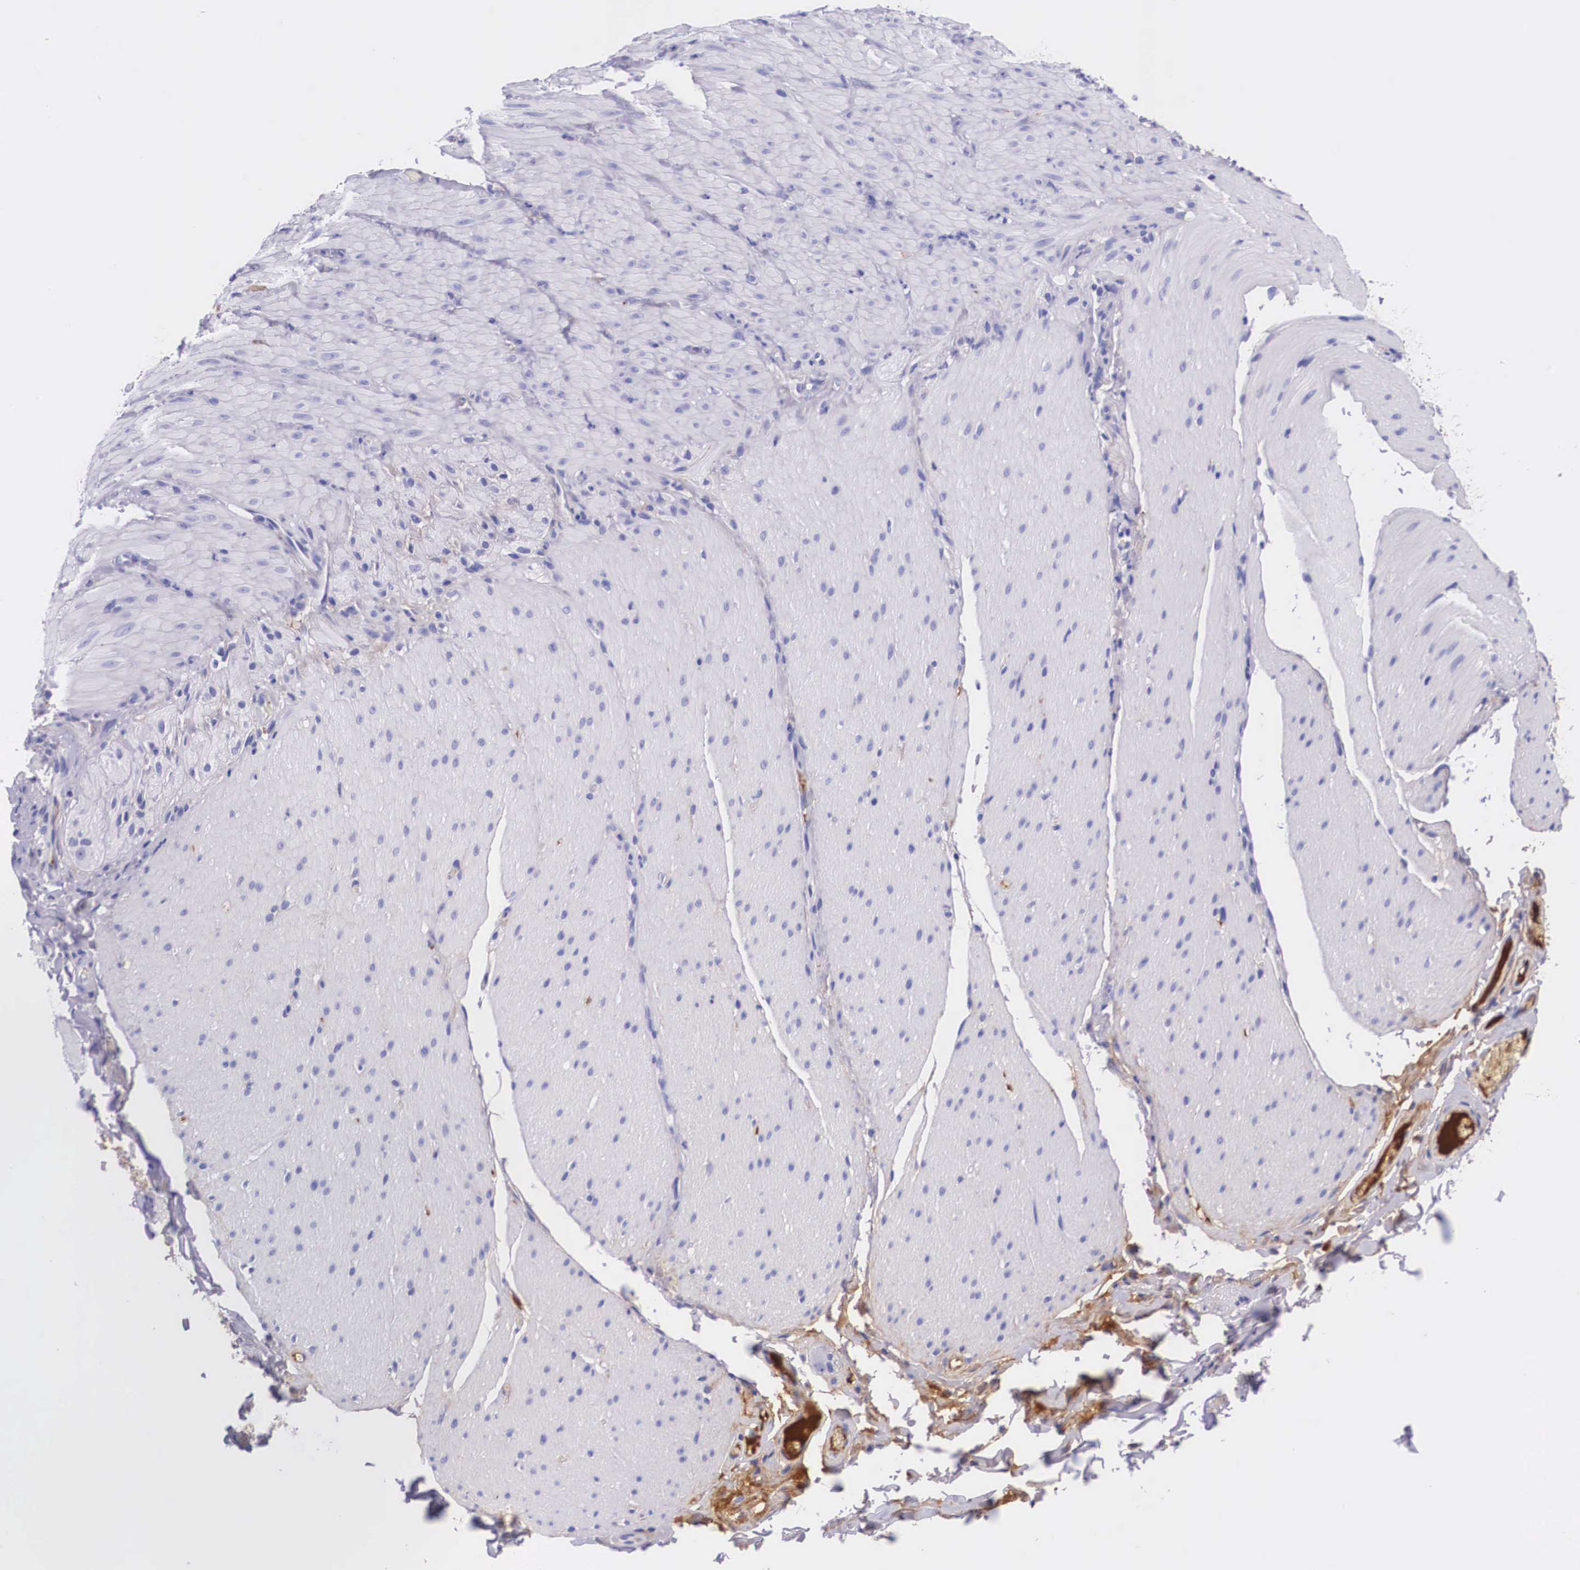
{"staining": {"intensity": "negative", "quantity": "none", "location": "none"}, "tissue": "smooth muscle", "cell_type": "Smooth muscle cells", "image_type": "normal", "snomed": [{"axis": "morphology", "description": "Normal tissue, NOS"}, {"axis": "topography", "description": "Duodenum"}], "caption": "Immunohistochemistry image of benign human smooth muscle stained for a protein (brown), which shows no expression in smooth muscle cells. (DAB immunohistochemistry (IHC) visualized using brightfield microscopy, high magnification).", "gene": "PLG", "patient": {"sex": "male", "age": 63}}